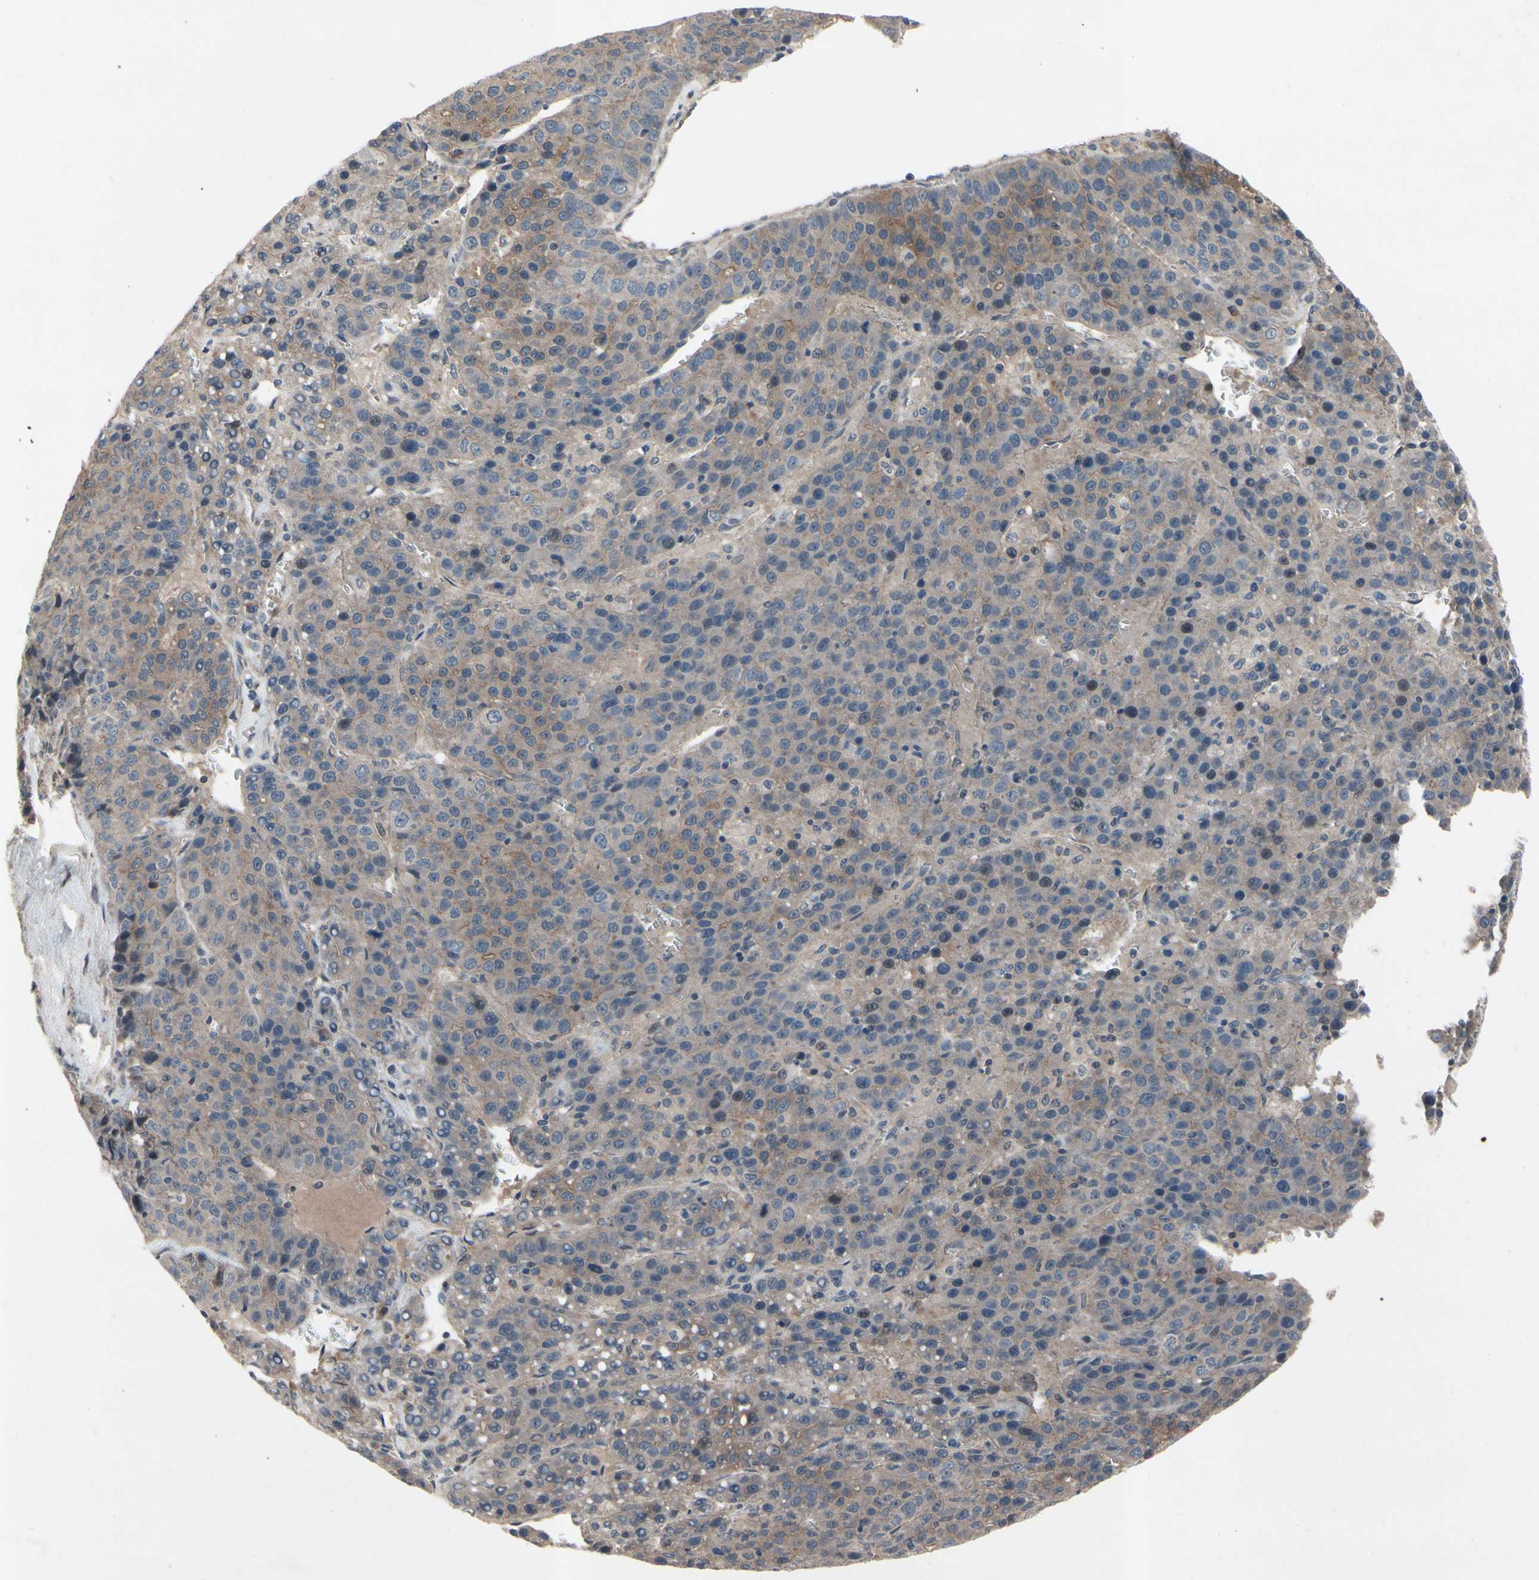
{"staining": {"intensity": "weak", "quantity": "25%-75%", "location": "cytoplasmic/membranous"}, "tissue": "liver cancer", "cell_type": "Tumor cells", "image_type": "cancer", "snomed": [{"axis": "morphology", "description": "Carcinoma, Hepatocellular, NOS"}, {"axis": "topography", "description": "Liver"}], "caption": "High-power microscopy captured an immunohistochemistry photomicrograph of liver cancer (hepatocellular carcinoma), revealing weak cytoplasmic/membranous staining in approximately 25%-75% of tumor cells.", "gene": "ICAM5", "patient": {"sex": "female", "age": 53}}